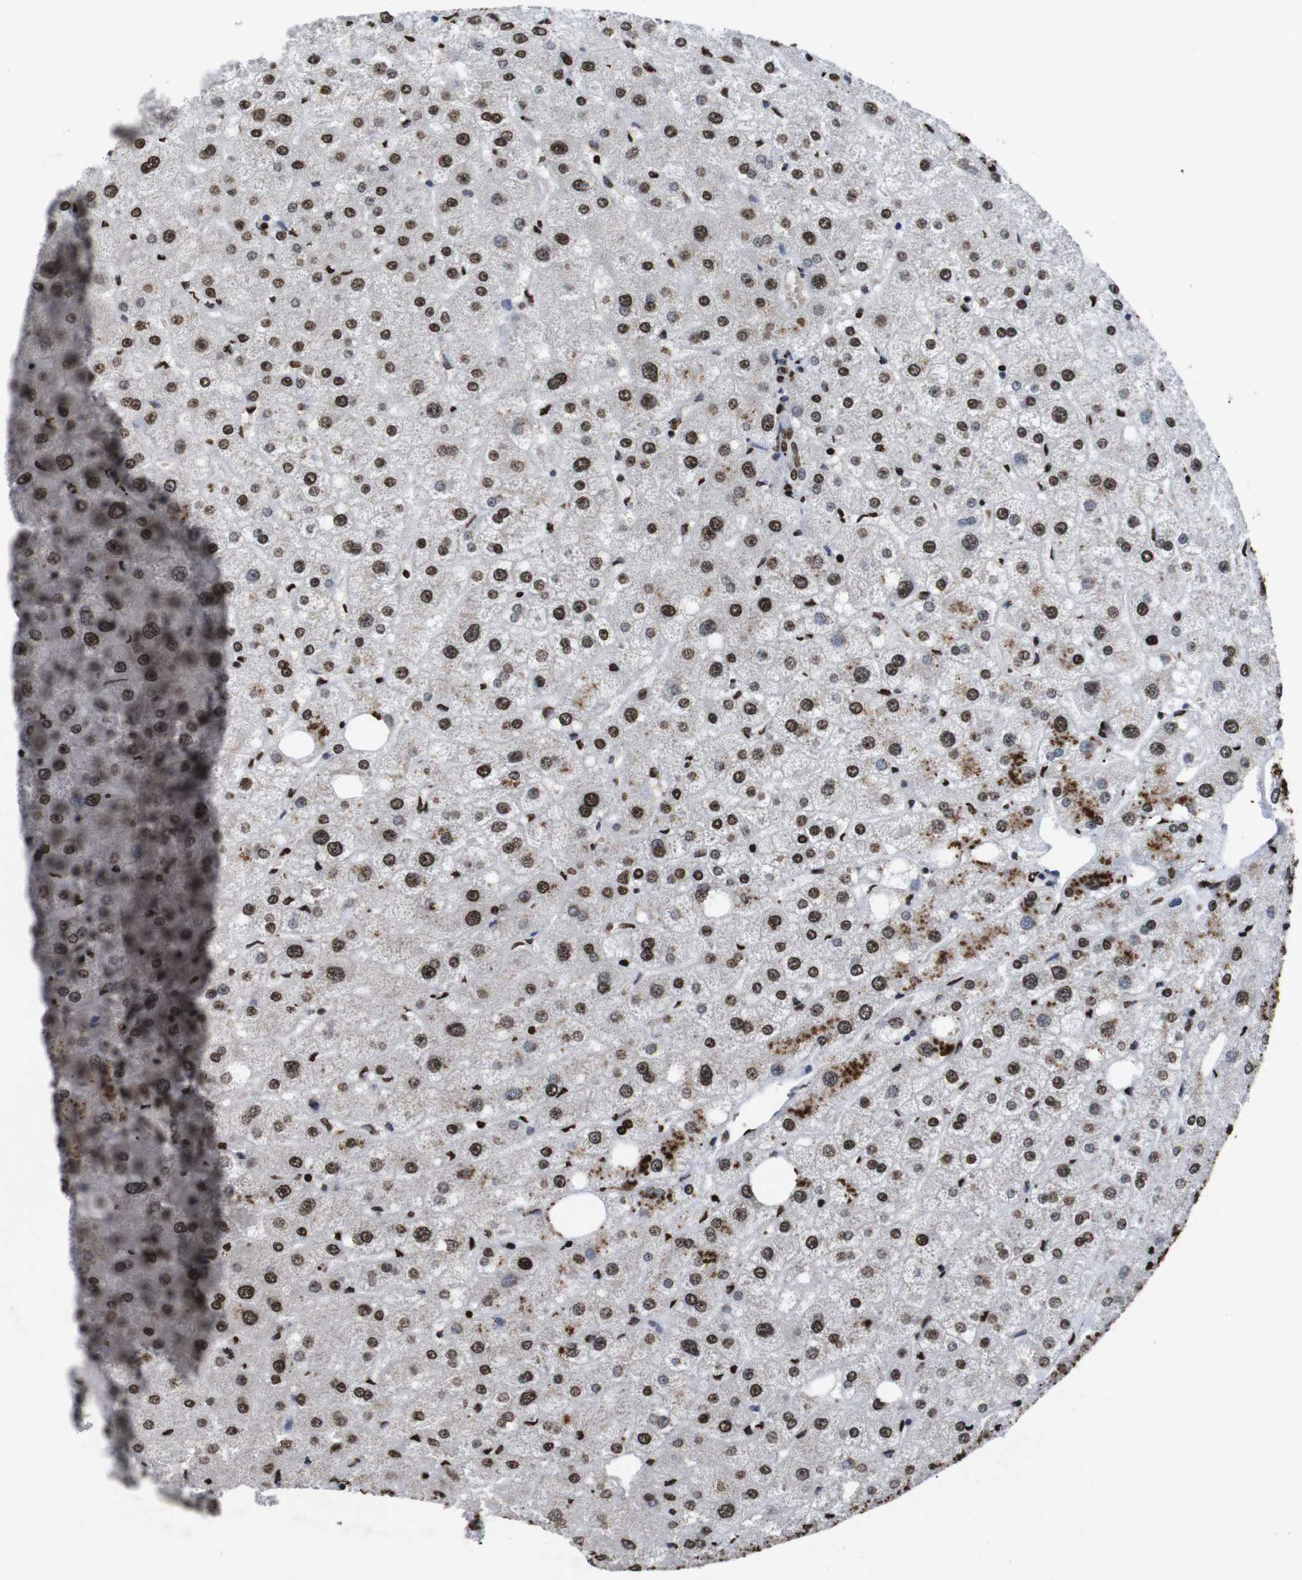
{"staining": {"intensity": "strong", "quantity": ">75%", "location": "nuclear"}, "tissue": "liver", "cell_type": "Cholangiocytes", "image_type": "normal", "snomed": [{"axis": "morphology", "description": "Normal tissue, NOS"}, {"axis": "topography", "description": "Liver"}], "caption": "A high amount of strong nuclear staining is present in approximately >75% of cholangiocytes in normal liver.", "gene": "MDM2", "patient": {"sex": "male", "age": 73}}